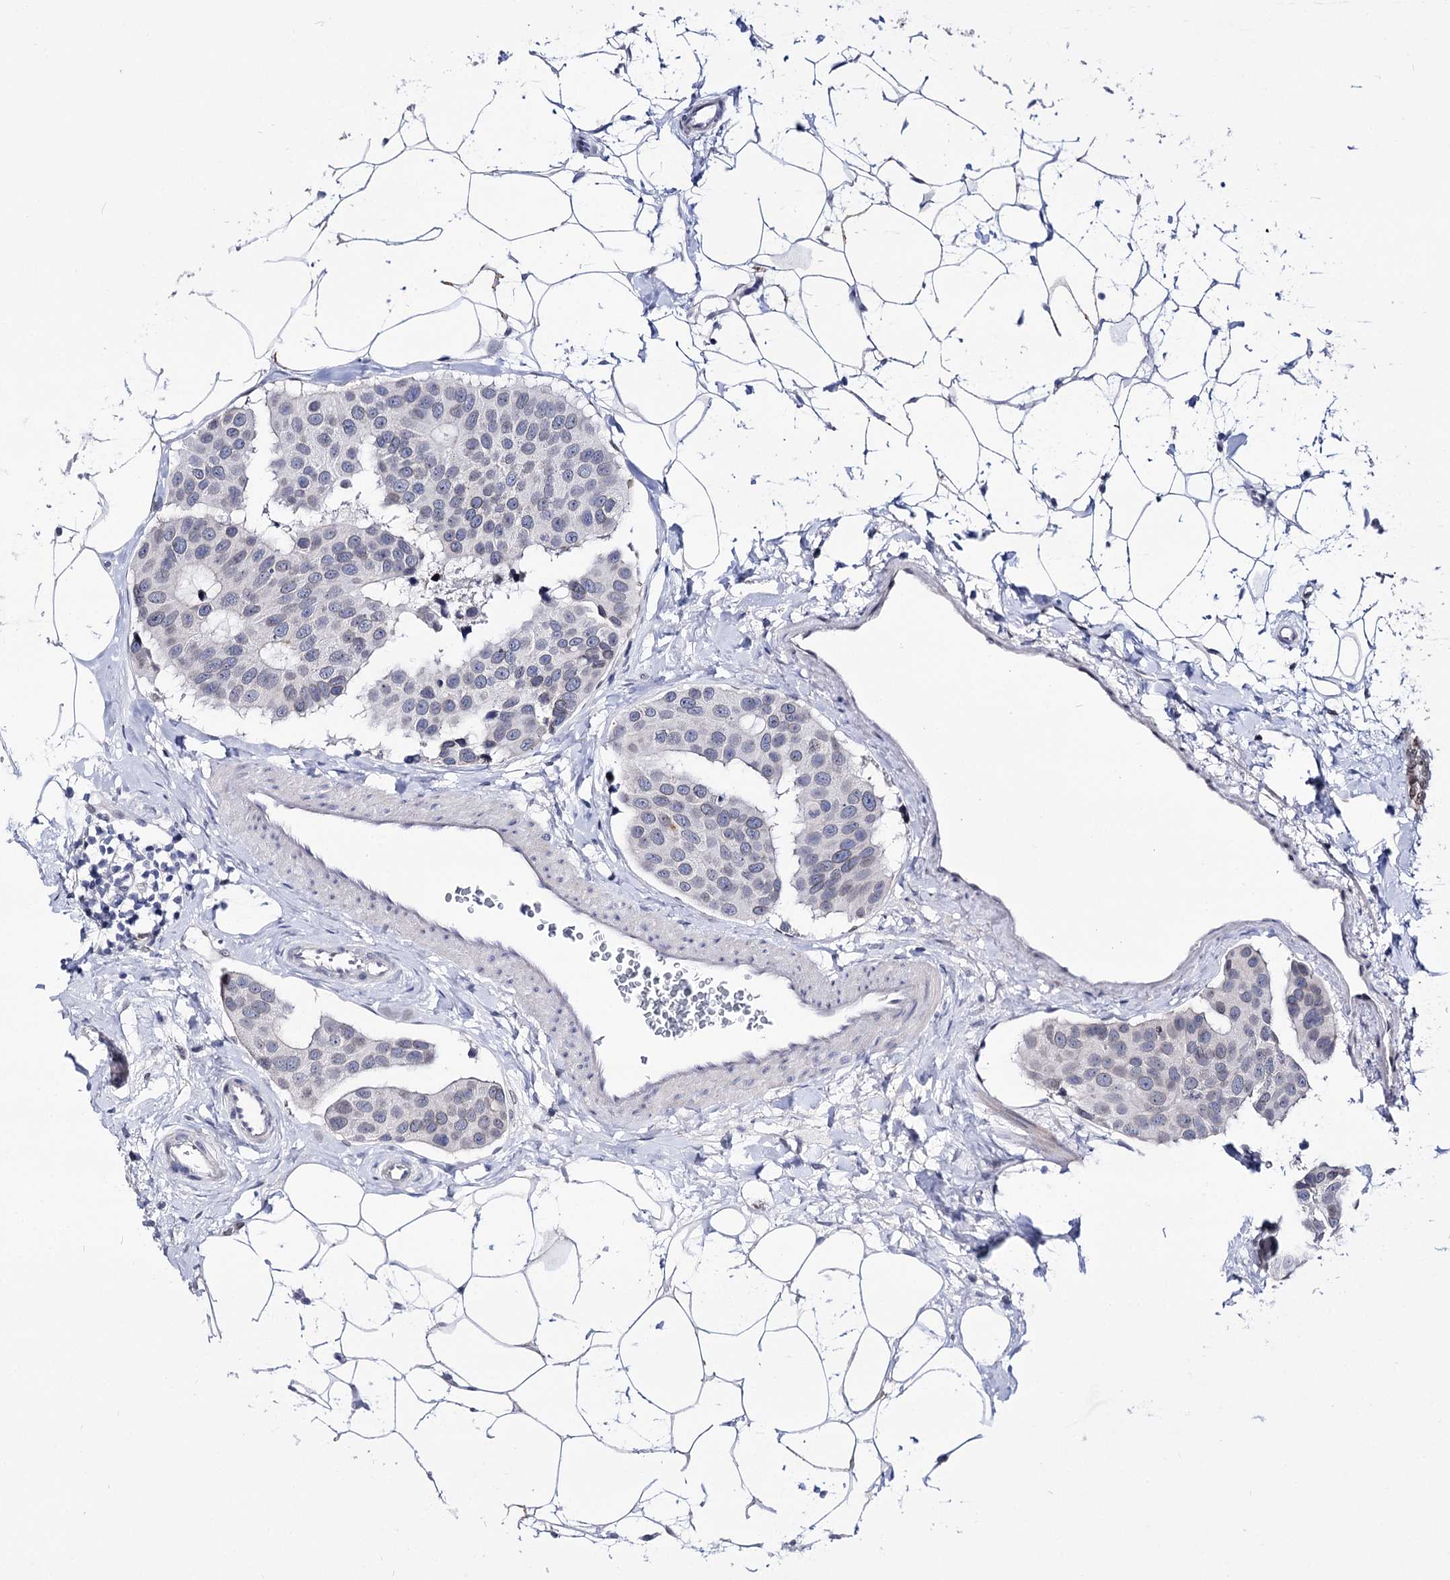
{"staining": {"intensity": "negative", "quantity": "none", "location": "none"}, "tissue": "breast cancer", "cell_type": "Tumor cells", "image_type": "cancer", "snomed": [{"axis": "morphology", "description": "Normal tissue, NOS"}, {"axis": "morphology", "description": "Duct carcinoma"}, {"axis": "topography", "description": "Breast"}], "caption": "A histopathology image of human infiltrating ductal carcinoma (breast) is negative for staining in tumor cells.", "gene": "TMEM201", "patient": {"sex": "female", "age": 39}}